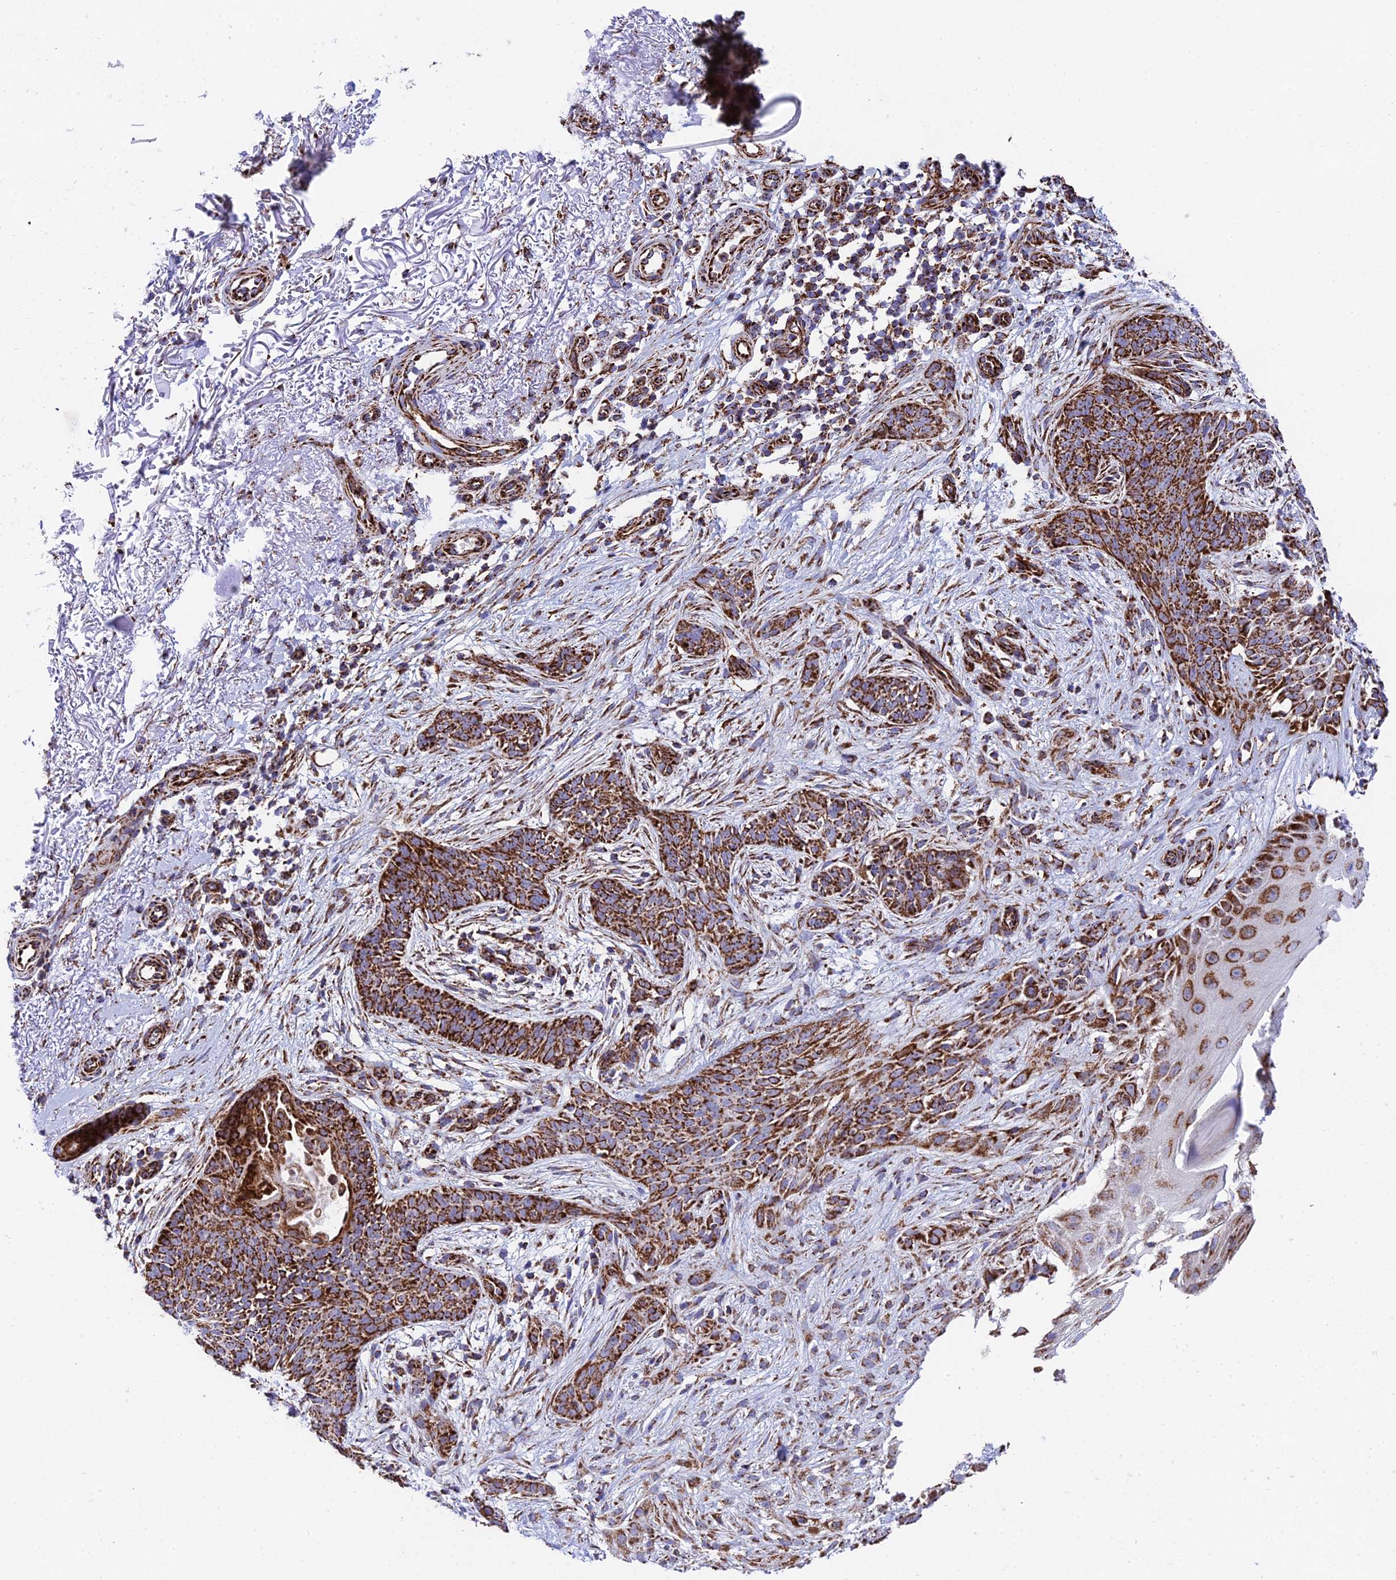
{"staining": {"intensity": "strong", "quantity": ">75%", "location": "cytoplasmic/membranous"}, "tissue": "skin cancer", "cell_type": "Tumor cells", "image_type": "cancer", "snomed": [{"axis": "morphology", "description": "Basal cell carcinoma"}, {"axis": "topography", "description": "Skin"}], "caption": "An immunohistochemistry image of neoplastic tissue is shown. Protein staining in brown shows strong cytoplasmic/membranous positivity in basal cell carcinoma (skin) within tumor cells.", "gene": "CHCHD3", "patient": {"sex": "female", "age": 82}}